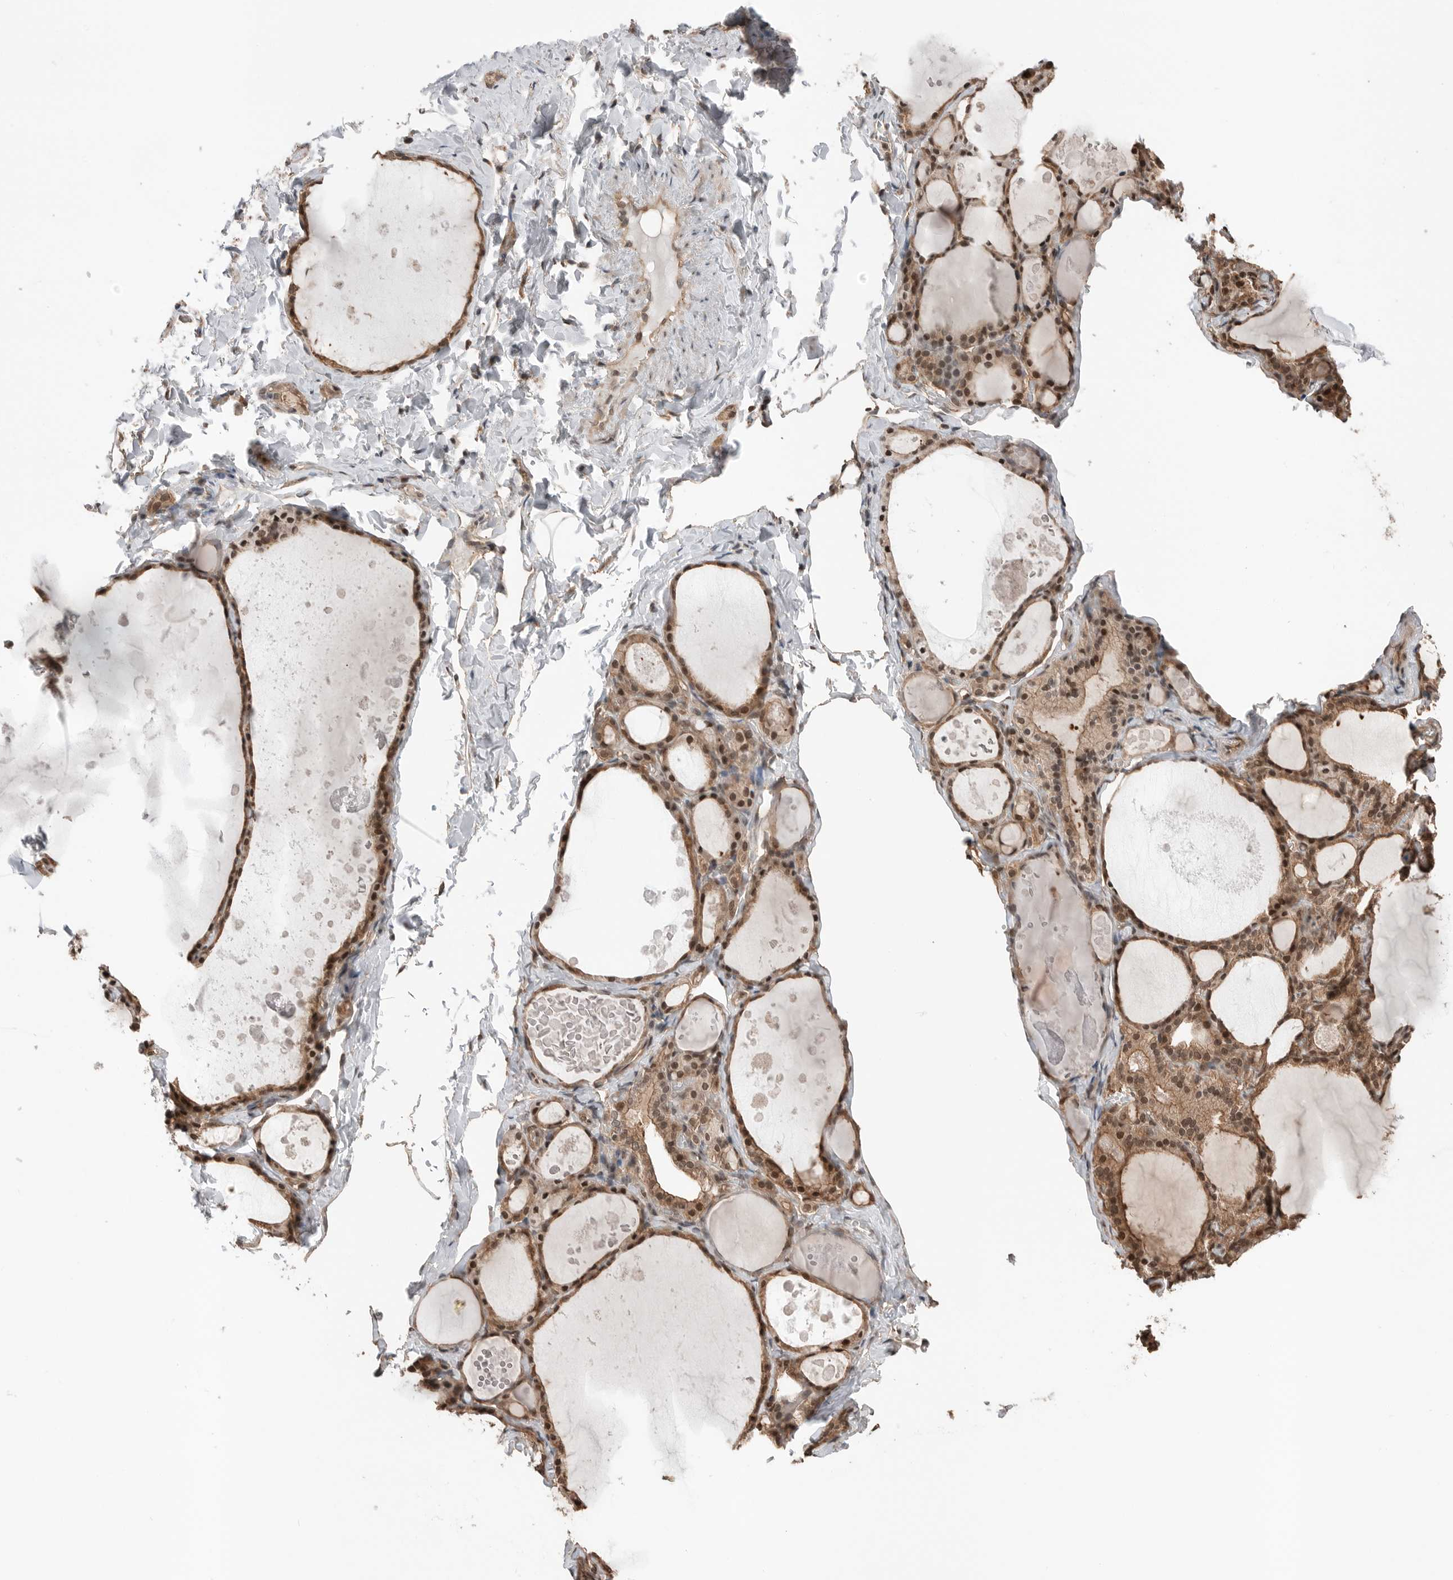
{"staining": {"intensity": "moderate", "quantity": ">75%", "location": "cytoplasmic/membranous,nuclear"}, "tissue": "thyroid gland", "cell_type": "Glandular cells", "image_type": "normal", "snomed": [{"axis": "morphology", "description": "Normal tissue, NOS"}, {"axis": "topography", "description": "Thyroid gland"}], "caption": "Thyroid gland stained with DAB immunohistochemistry (IHC) reveals medium levels of moderate cytoplasmic/membranous,nuclear expression in about >75% of glandular cells. (DAB (3,3'-diaminobenzidine) IHC with brightfield microscopy, high magnification).", "gene": "PEAK1", "patient": {"sex": "male", "age": 56}}